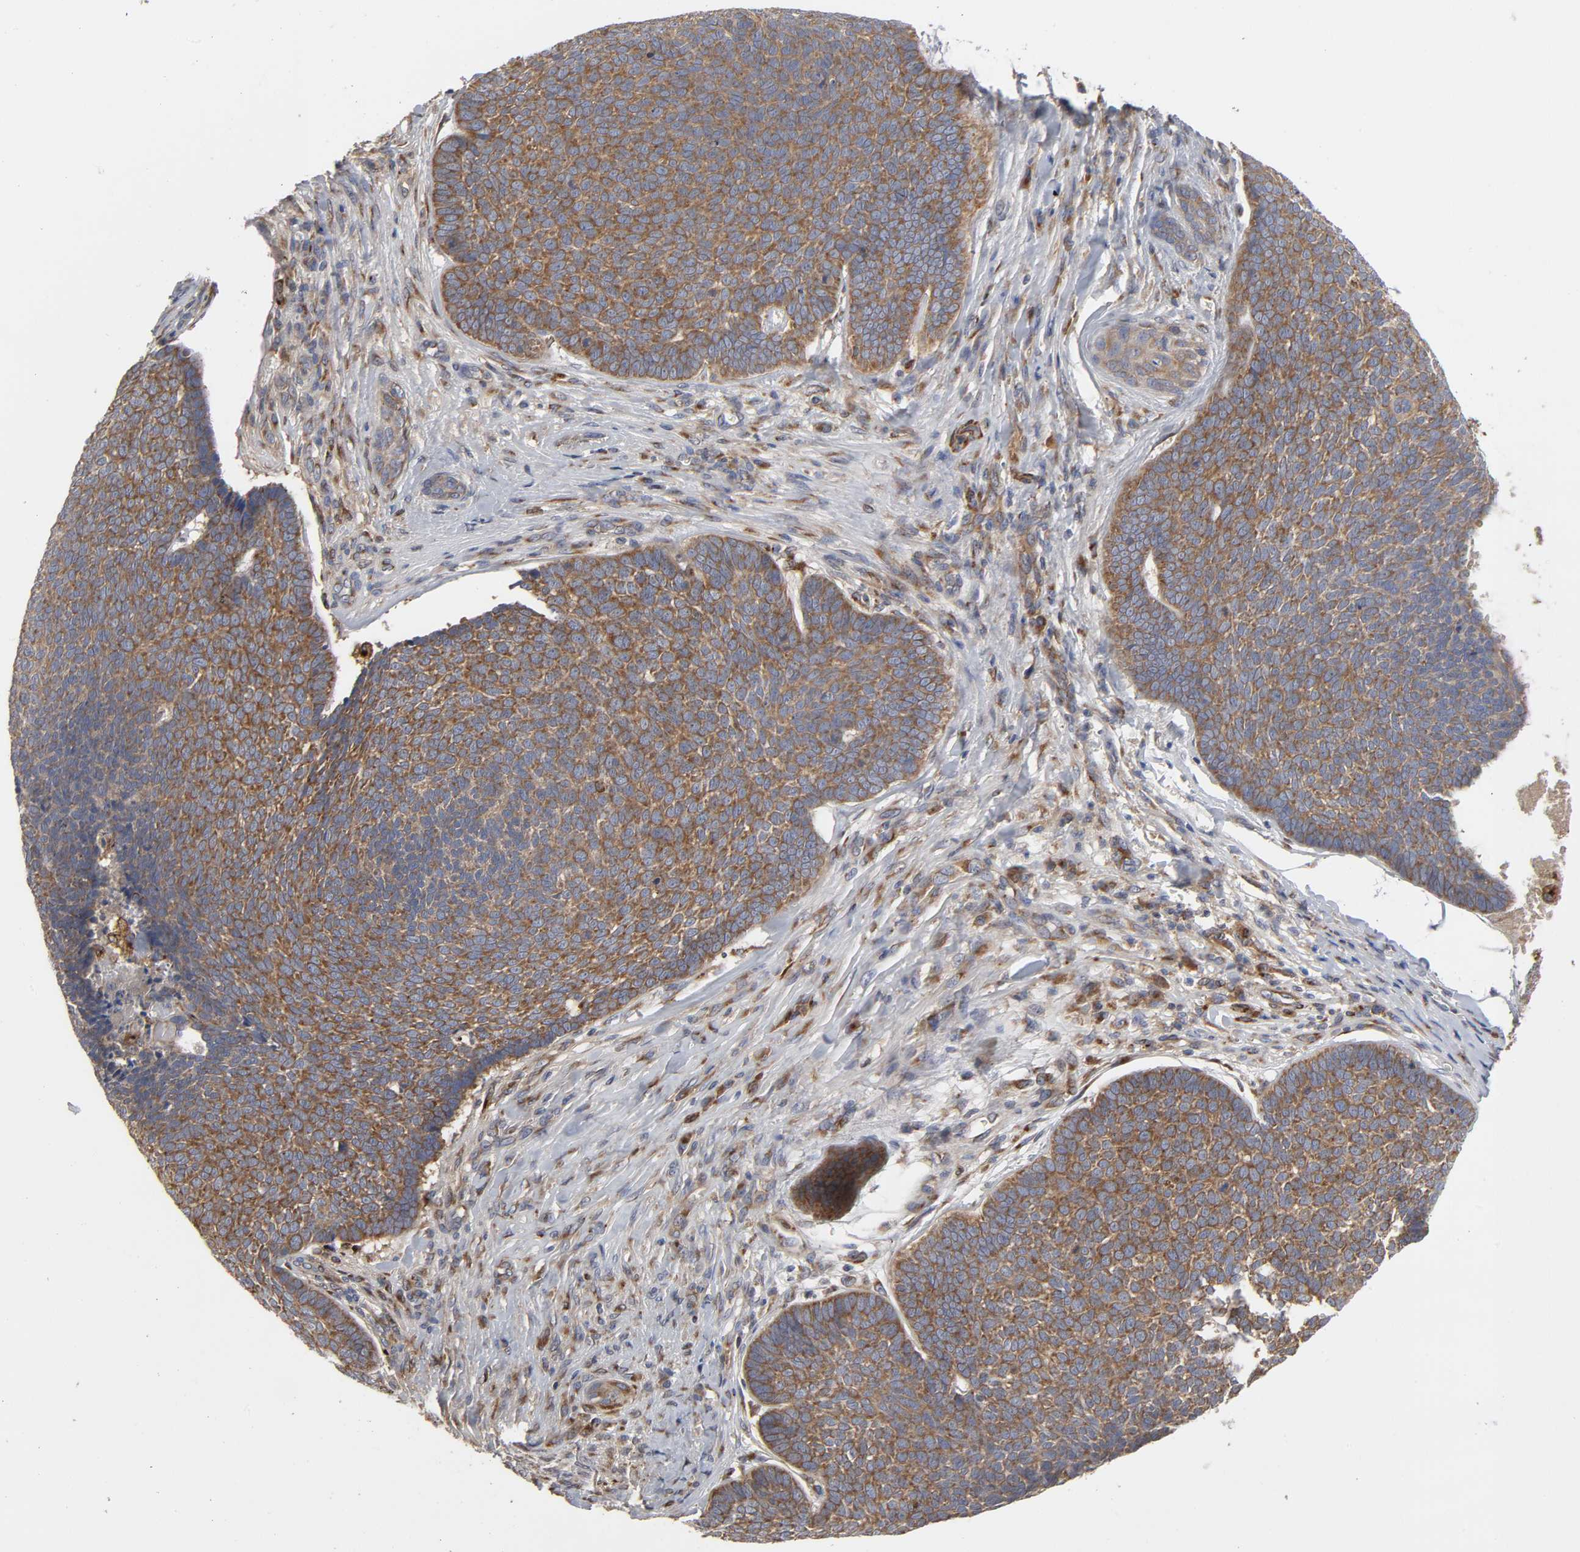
{"staining": {"intensity": "moderate", "quantity": ">75%", "location": "cytoplasmic/membranous"}, "tissue": "skin cancer", "cell_type": "Tumor cells", "image_type": "cancer", "snomed": [{"axis": "morphology", "description": "Basal cell carcinoma"}, {"axis": "topography", "description": "Skin"}], "caption": "This micrograph shows immunohistochemistry (IHC) staining of skin cancer (basal cell carcinoma), with medium moderate cytoplasmic/membranous positivity in approximately >75% of tumor cells.", "gene": "GNPTG", "patient": {"sex": "male", "age": 84}}